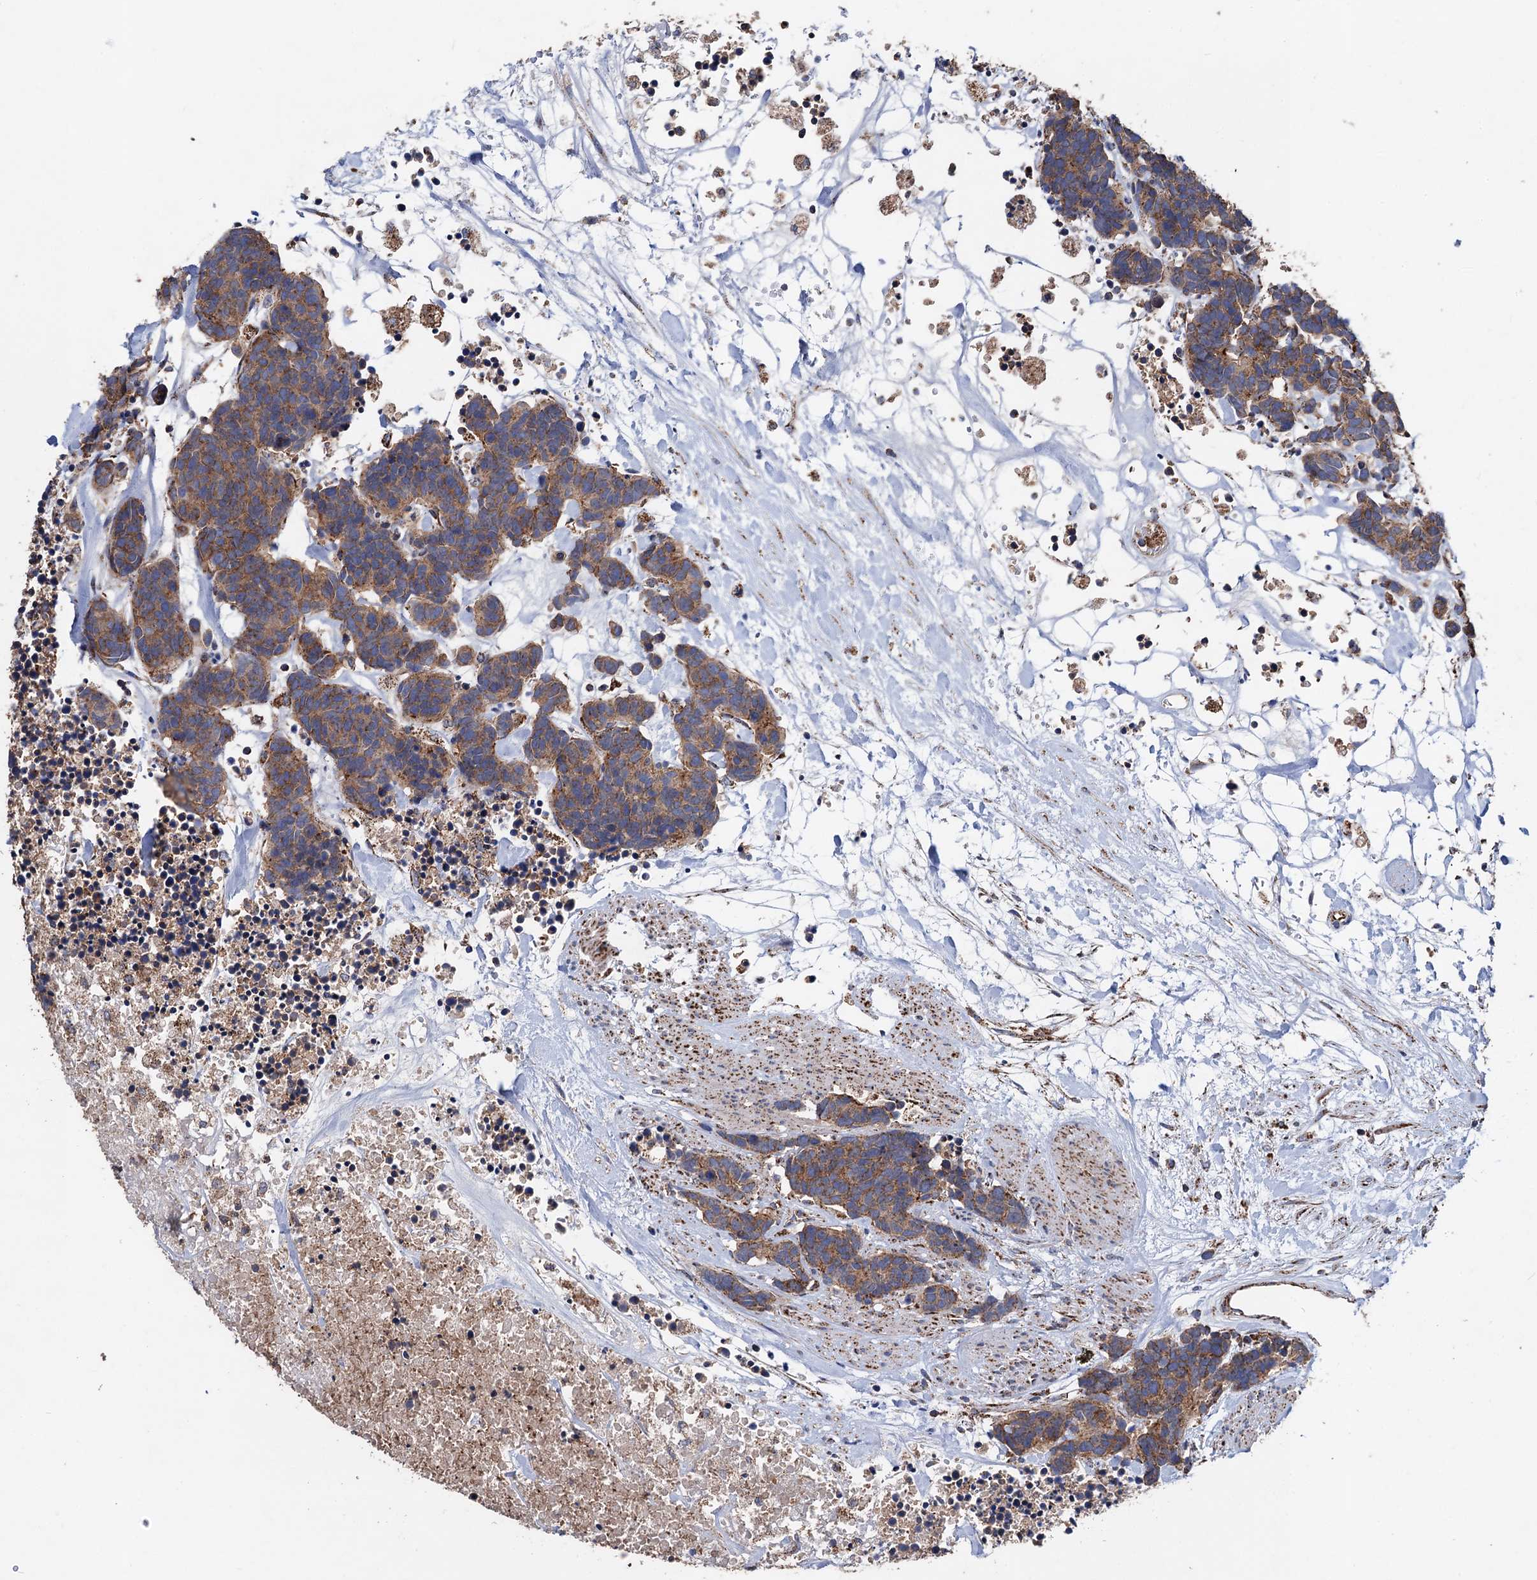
{"staining": {"intensity": "moderate", "quantity": ">75%", "location": "cytoplasmic/membranous"}, "tissue": "carcinoid", "cell_type": "Tumor cells", "image_type": "cancer", "snomed": [{"axis": "morphology", "description": "Carcinoma, NOS"}, {"axis": "morphology", "description": "Carcinoid, malignant, NOS"}, {"axis": "topography", "description": "Urinary bladder"}], "caption": "Immunohistochemical staining of human carcinoma demonstrates medium levels of moderate cytoplasmic/membranous staining in about >75% of tumor cells. Using DAB (3,3'-diaminobenzidine) (brown) and hematoxylin (blue) stains, captured at high magnification using brightfield microscopy.", "gene": "DGLUCY", "patient": {"sex": "male", "age": 57}}